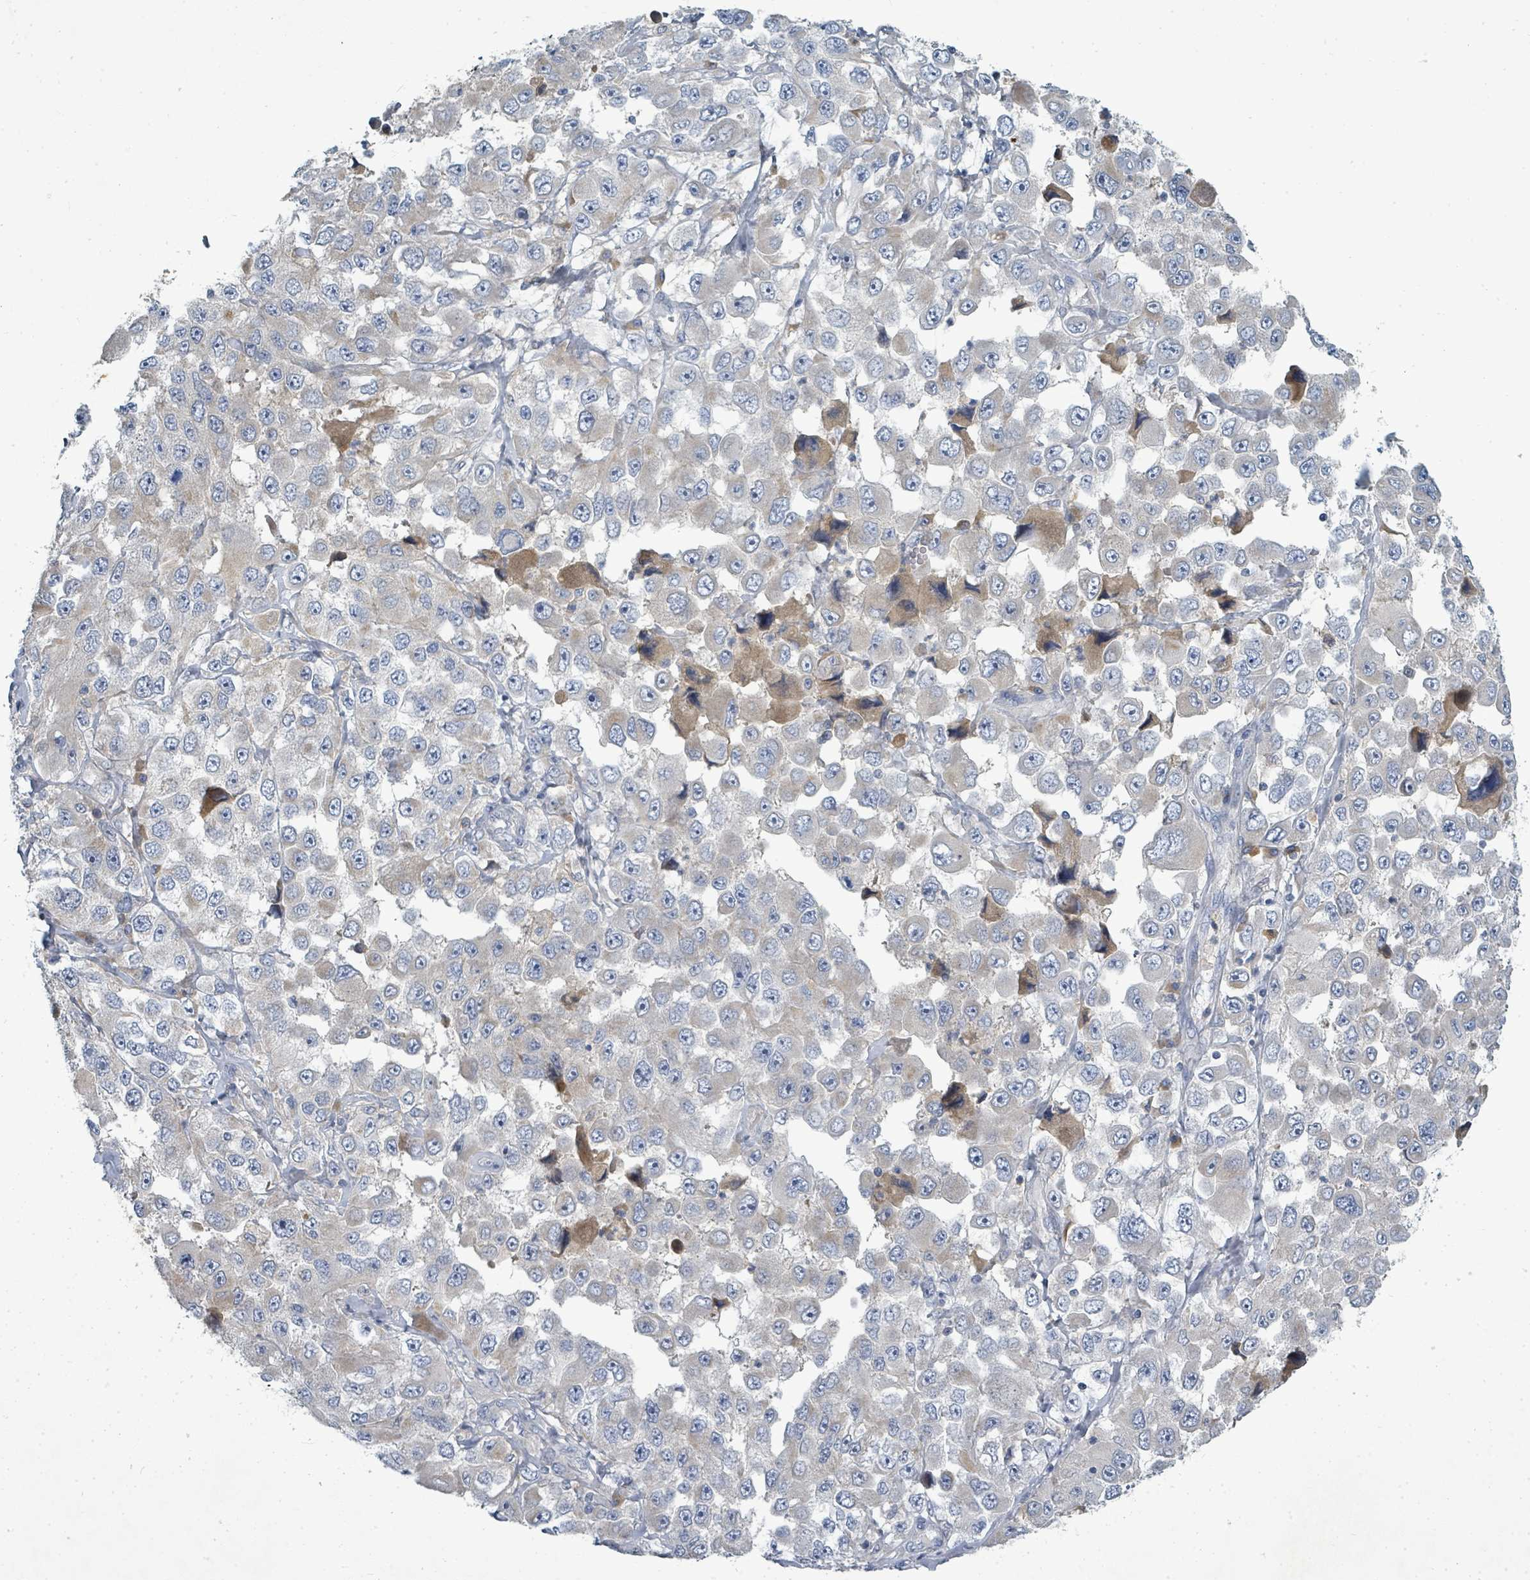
{"staining": {"intensity": "negative", "quantity": "none", "location": "none"}, "tissue": "melanoma", "cell_type": "Tumor cells", "image_type": "cancer", "snomed": [{"axis": "morphology", "description": "Malignant melanoma, Metastatic site"}, {"axis": "topography", "description": "Lymph node"}], "caption": "IHC of human melanoma shows no staining in tumor cells.", "gene": "SLC25A23", "patient": {"sex": "male", "age": 62}}